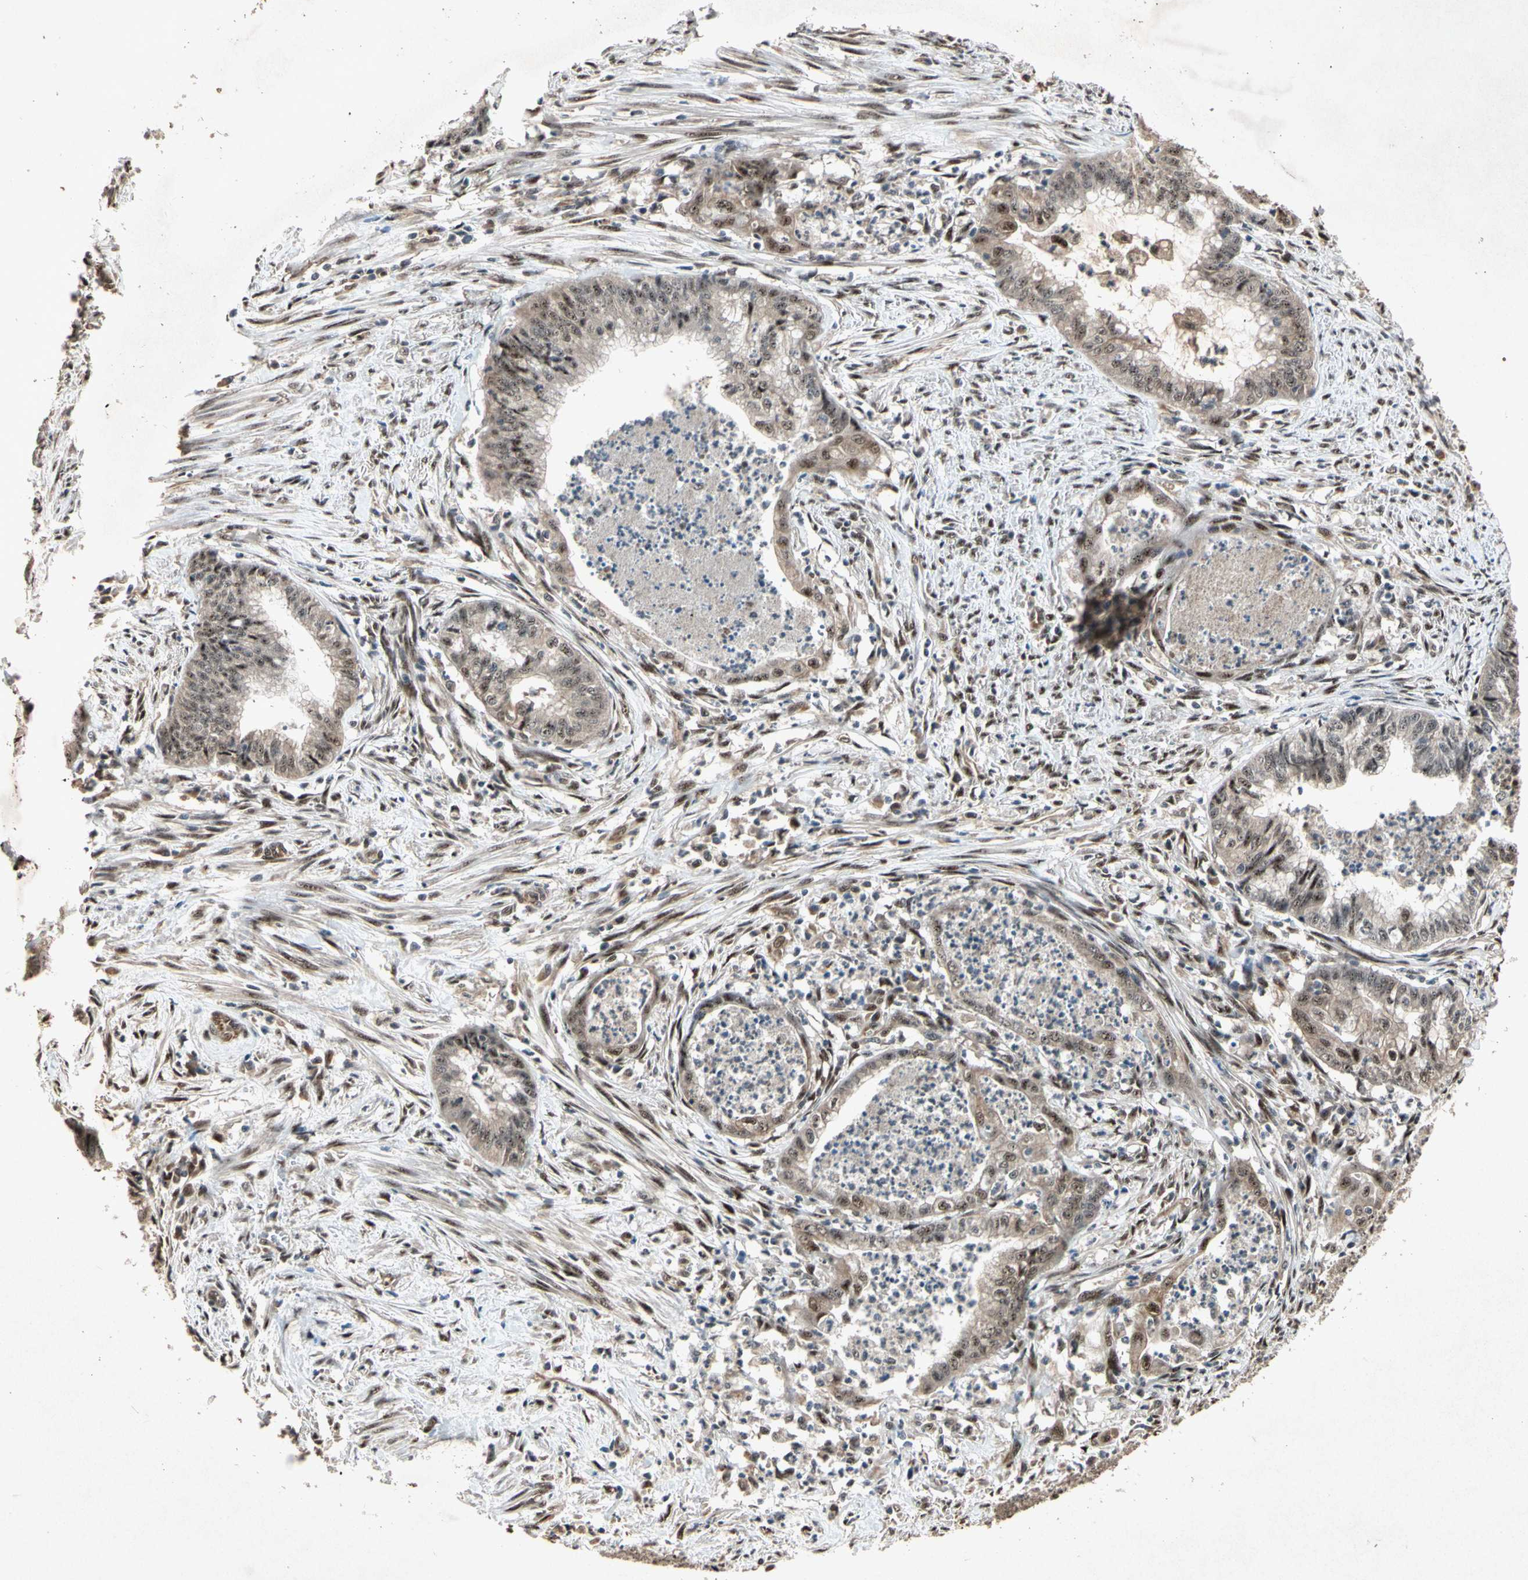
{"staining": {"intensity": "weak", "quantity": ">75%", "location": "cytoplasmic/membranous,nuclear"}, "tissue": "endometrial cancer", "cell_type": "Tumor cells", "image_type": "cancer", "snomed": [{"axis": "morphology", "description": "Necrosis, NOS"}, {"axis": "morphology", "description": "Adenocarcinoma, NOS"}, {"axis": "topography", "description": "Endometrium"}], "caption": "IHC micrograph of human endometrial cancer (adenocarcinoma) stained for a protein (brown), which exhibits low levels of weak cytoplasmic/membranous and nuclear staining in about >75% of tumor cells.", "gene": "PML", "patient": {"sex": "female", "age": 79}}